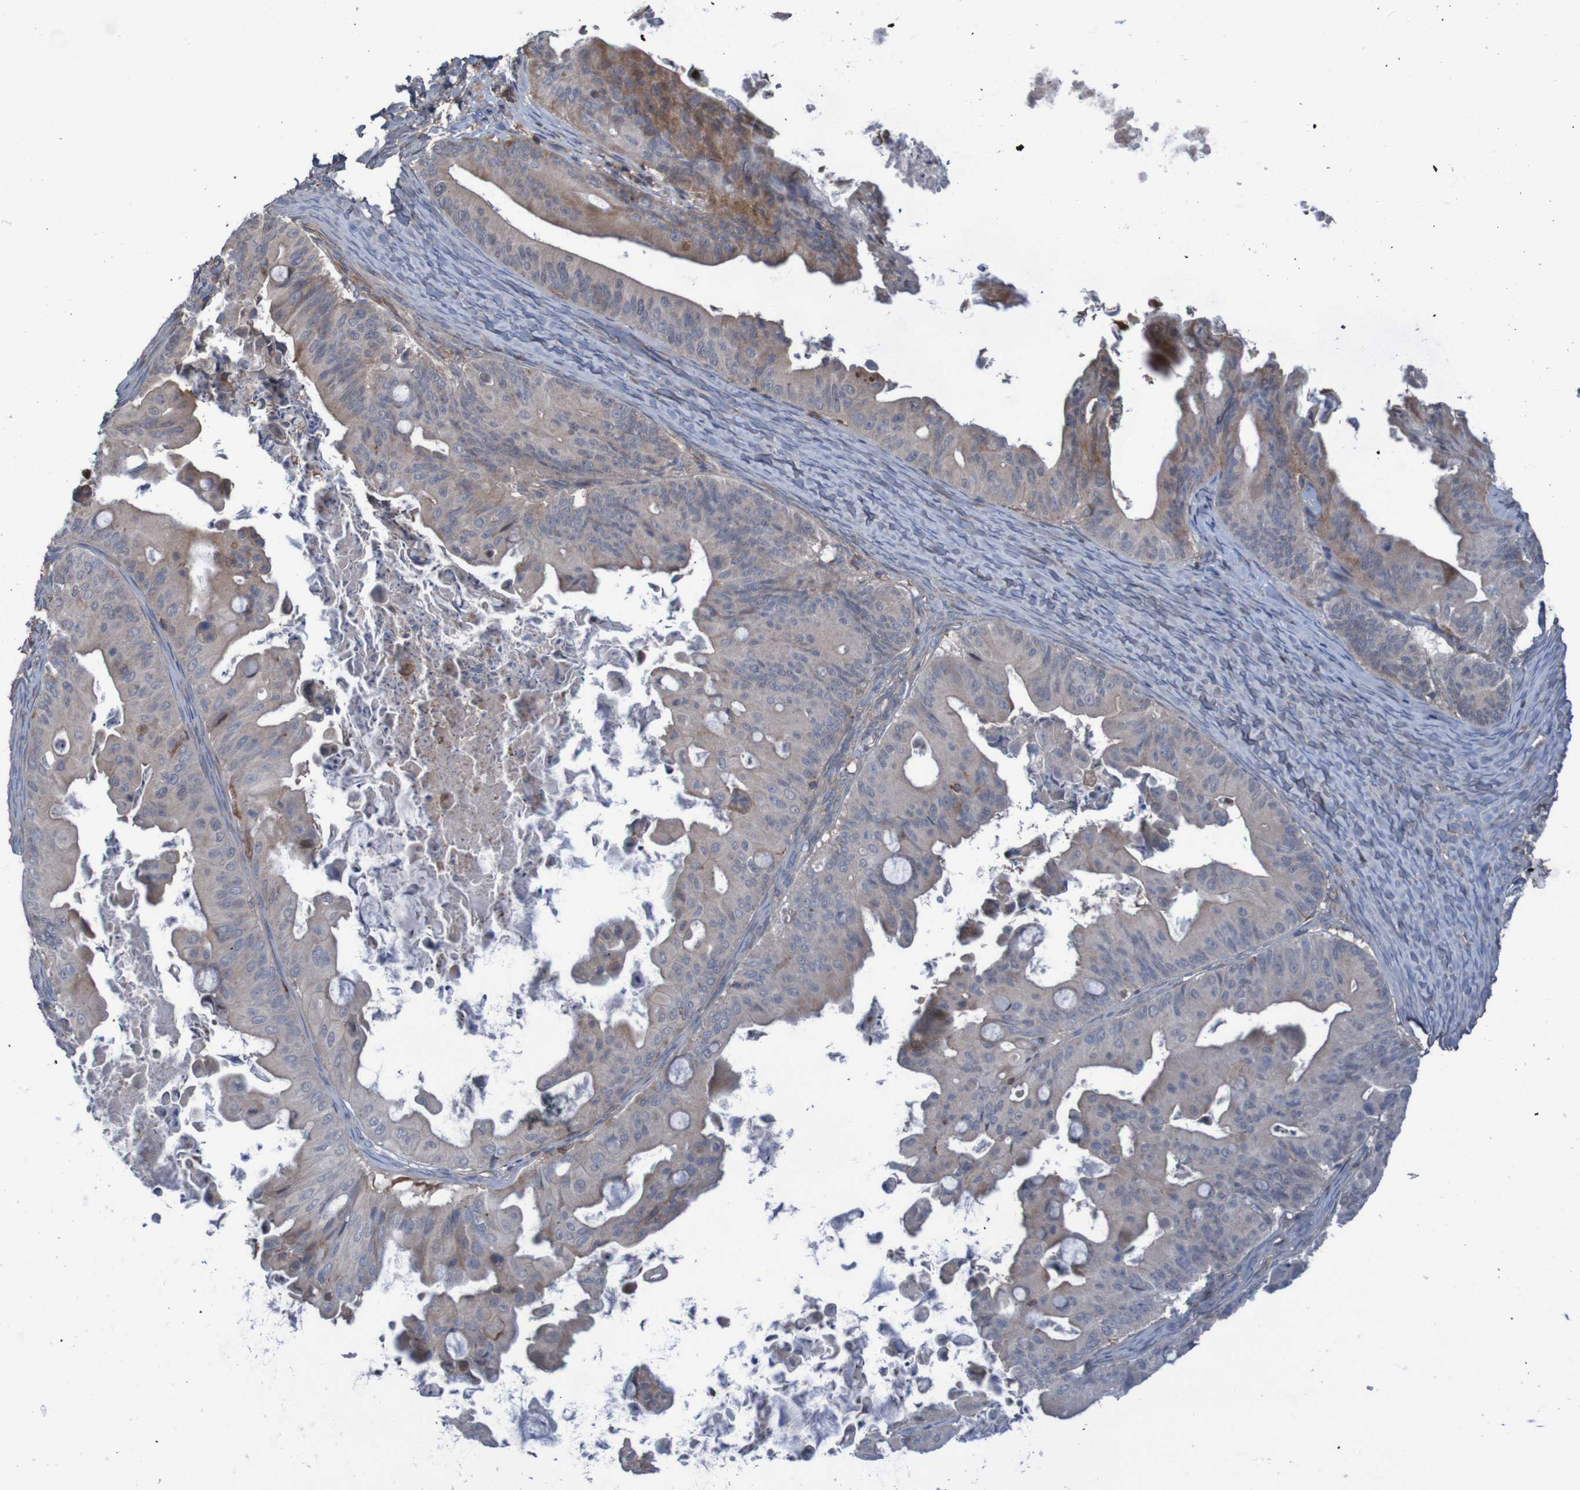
{"staining": {"intensity": "moderate", "quantity": ">75%", "location": "cytoplasmic/membranous"}, "tissue": "ovarian cancer", "cell_type": "Tumor cells", "image_type": "cancer", "snomed": [{"axis": "morphology", "description": "Cystadenocarcinoma, mucinous, NOS"}, {"axis": "topography", "description": "Ovary"}], "caption": "Human ovarian cancer (mucinous cystadenocarcinoma) stained for a protein (brown) reveals moderate cytoplasmic/membranous positive expression in about >75% of tumor cells.", "gene": "PDGFB", "patient": {"sex": "female", "age": 37}}